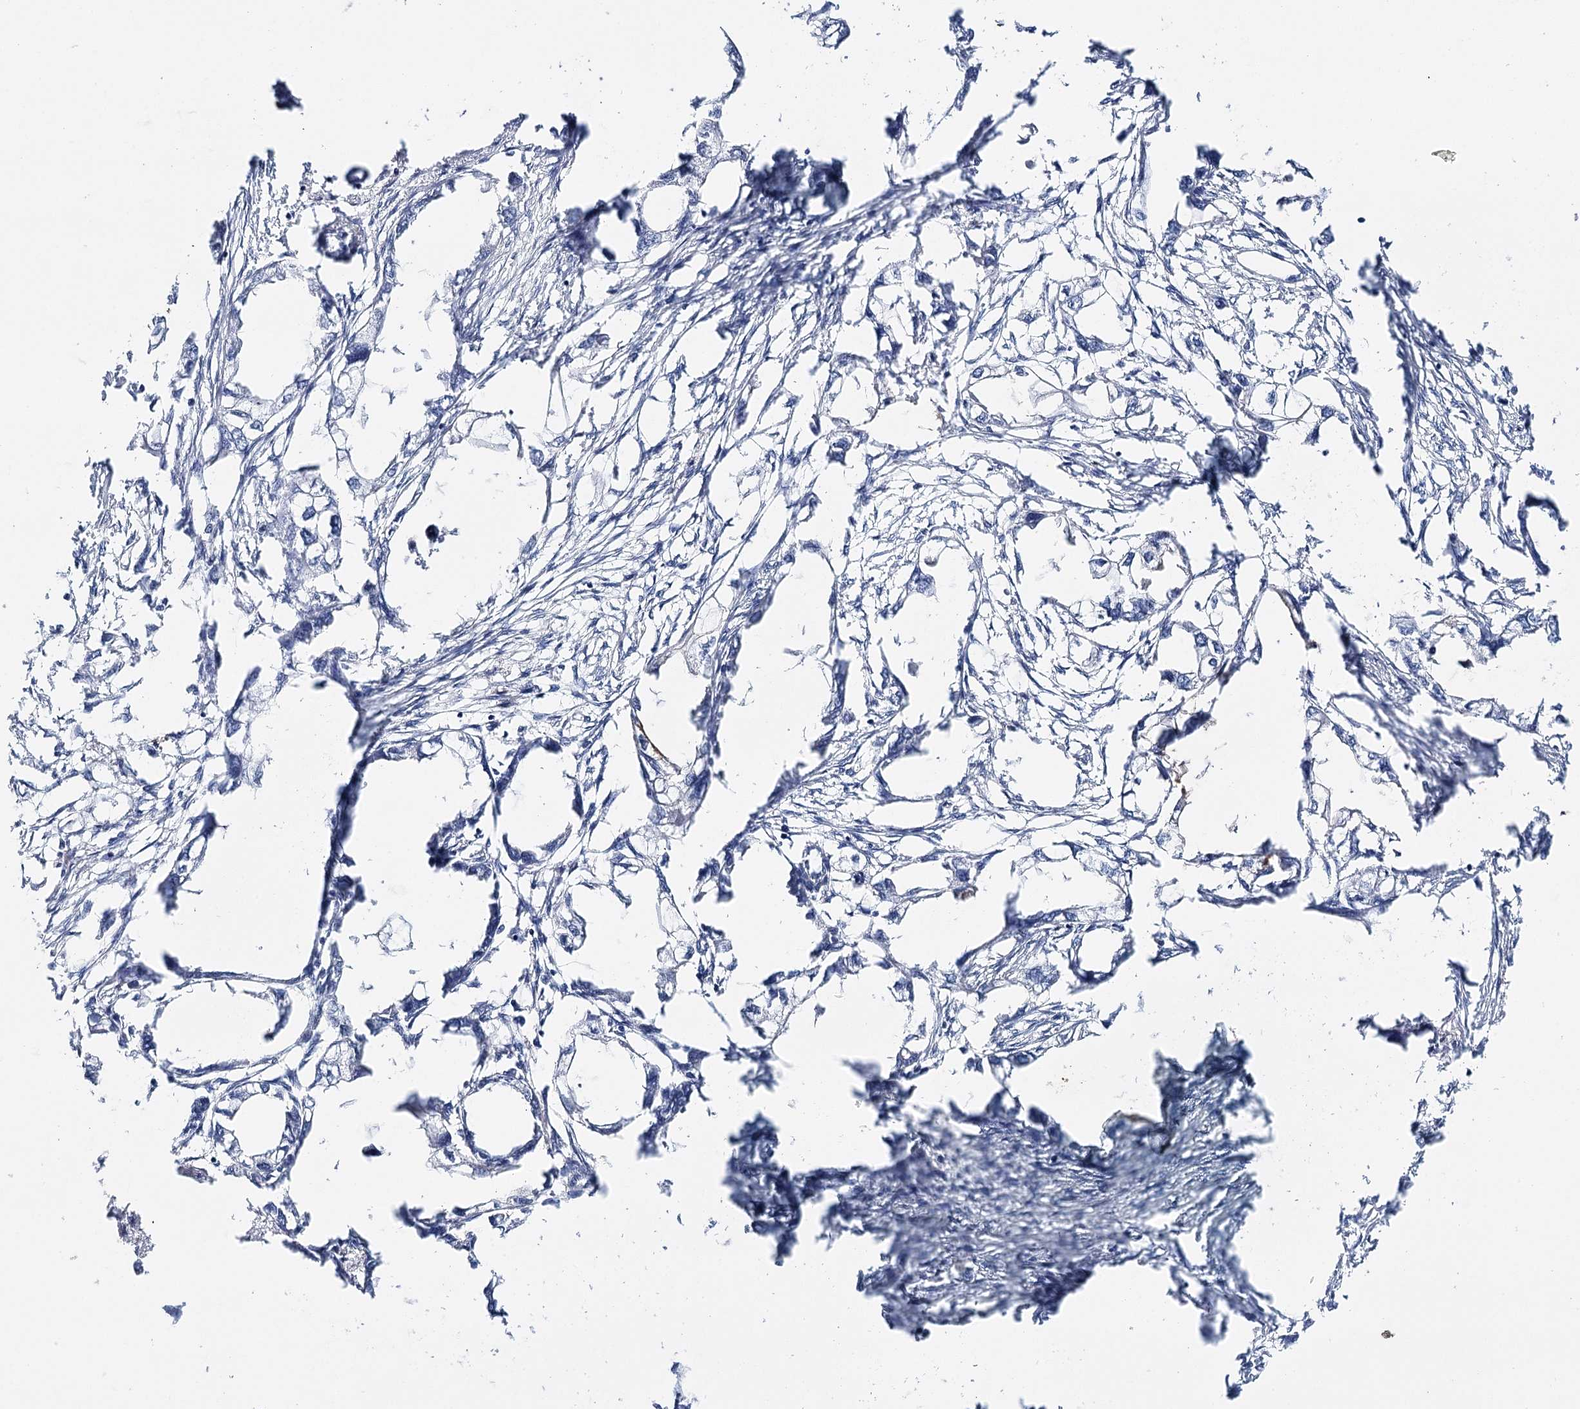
{"staining": {"intensity": "negative", "quantity": "none", "location": "none"}, "tissue": "endometrial cancer", "cell_type": "Tumor cells", "image_type": "cancer", "snomed": [{"axis": "morphology", "description": "Adenocarcinoma, NOS"}, {"axis": "morphology", "description": "Adenocarcinoma, metastatic, NOS"}, {"axis": "topography", "description": "Adipose tissue"}, {"axis": "topography", "description": "Endometrium"}], "caption": "Human endometrial cancer (metastatic adenocarcinoma) stained for a protein using IHC reveals no positivity in tumor cells.", "gene": "CEACAM8", "patient": {"sex": "female", "age": 67}}